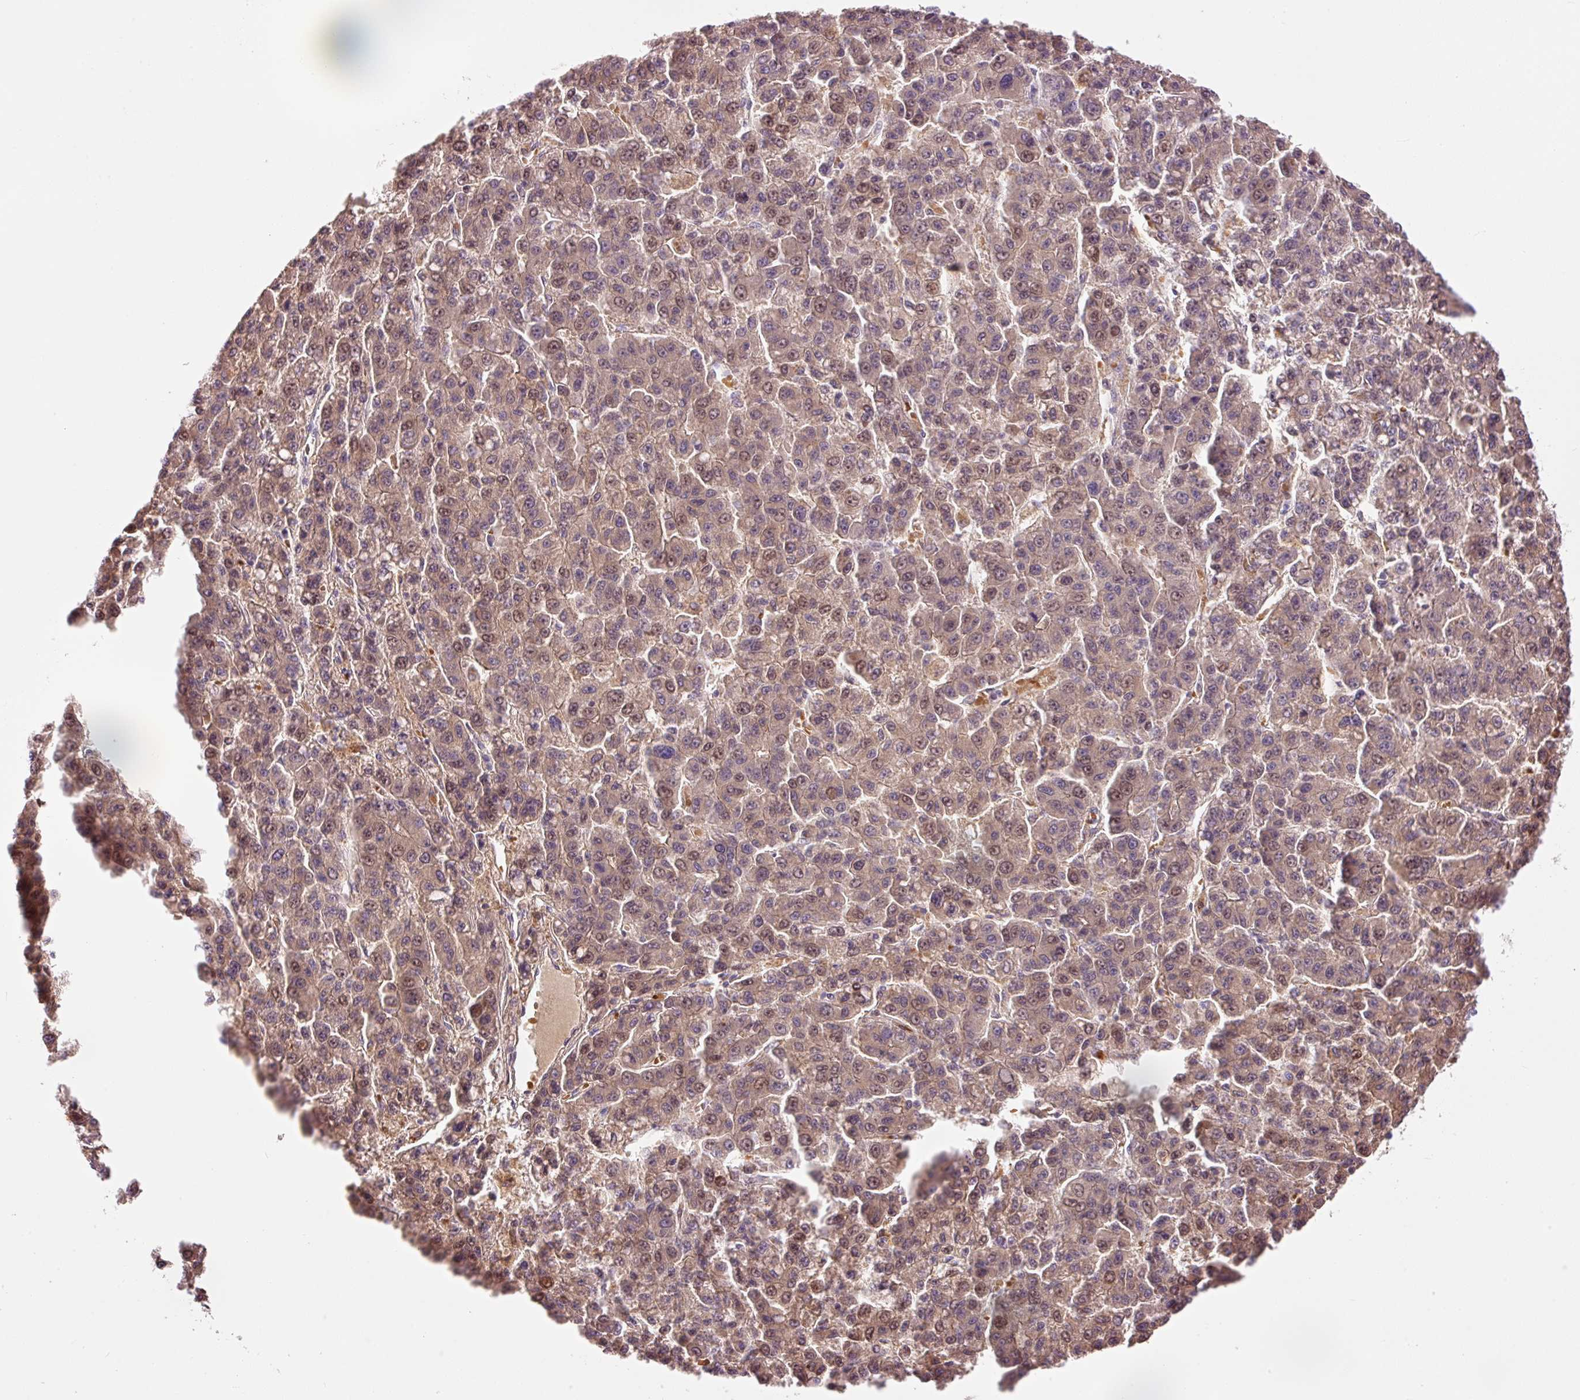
{"staining": {"intensity": "moderate", "quantity": "25%-75%", "location": "cytoplasmic/membranous,nuclear"}, "tissue": "liver cancer", "cell_type": "Tumor cells", "image_type": "cancer", "snomed": [{"axis": "morphology", "description": "Carcinoma, Hepatocellular, NOS"}, {"axis": "topography", "description": "Liver"}], "caption": "This photomicrograph demonstrates IHC staining of human hepatocellular carcinoma (liver), with medium moderate cytoplasmic/membranous and nuclear expression in about 25%-75% of tumor cells.", "gene": "CMTM8", "patient": {"sex": "male", "age": 70}}